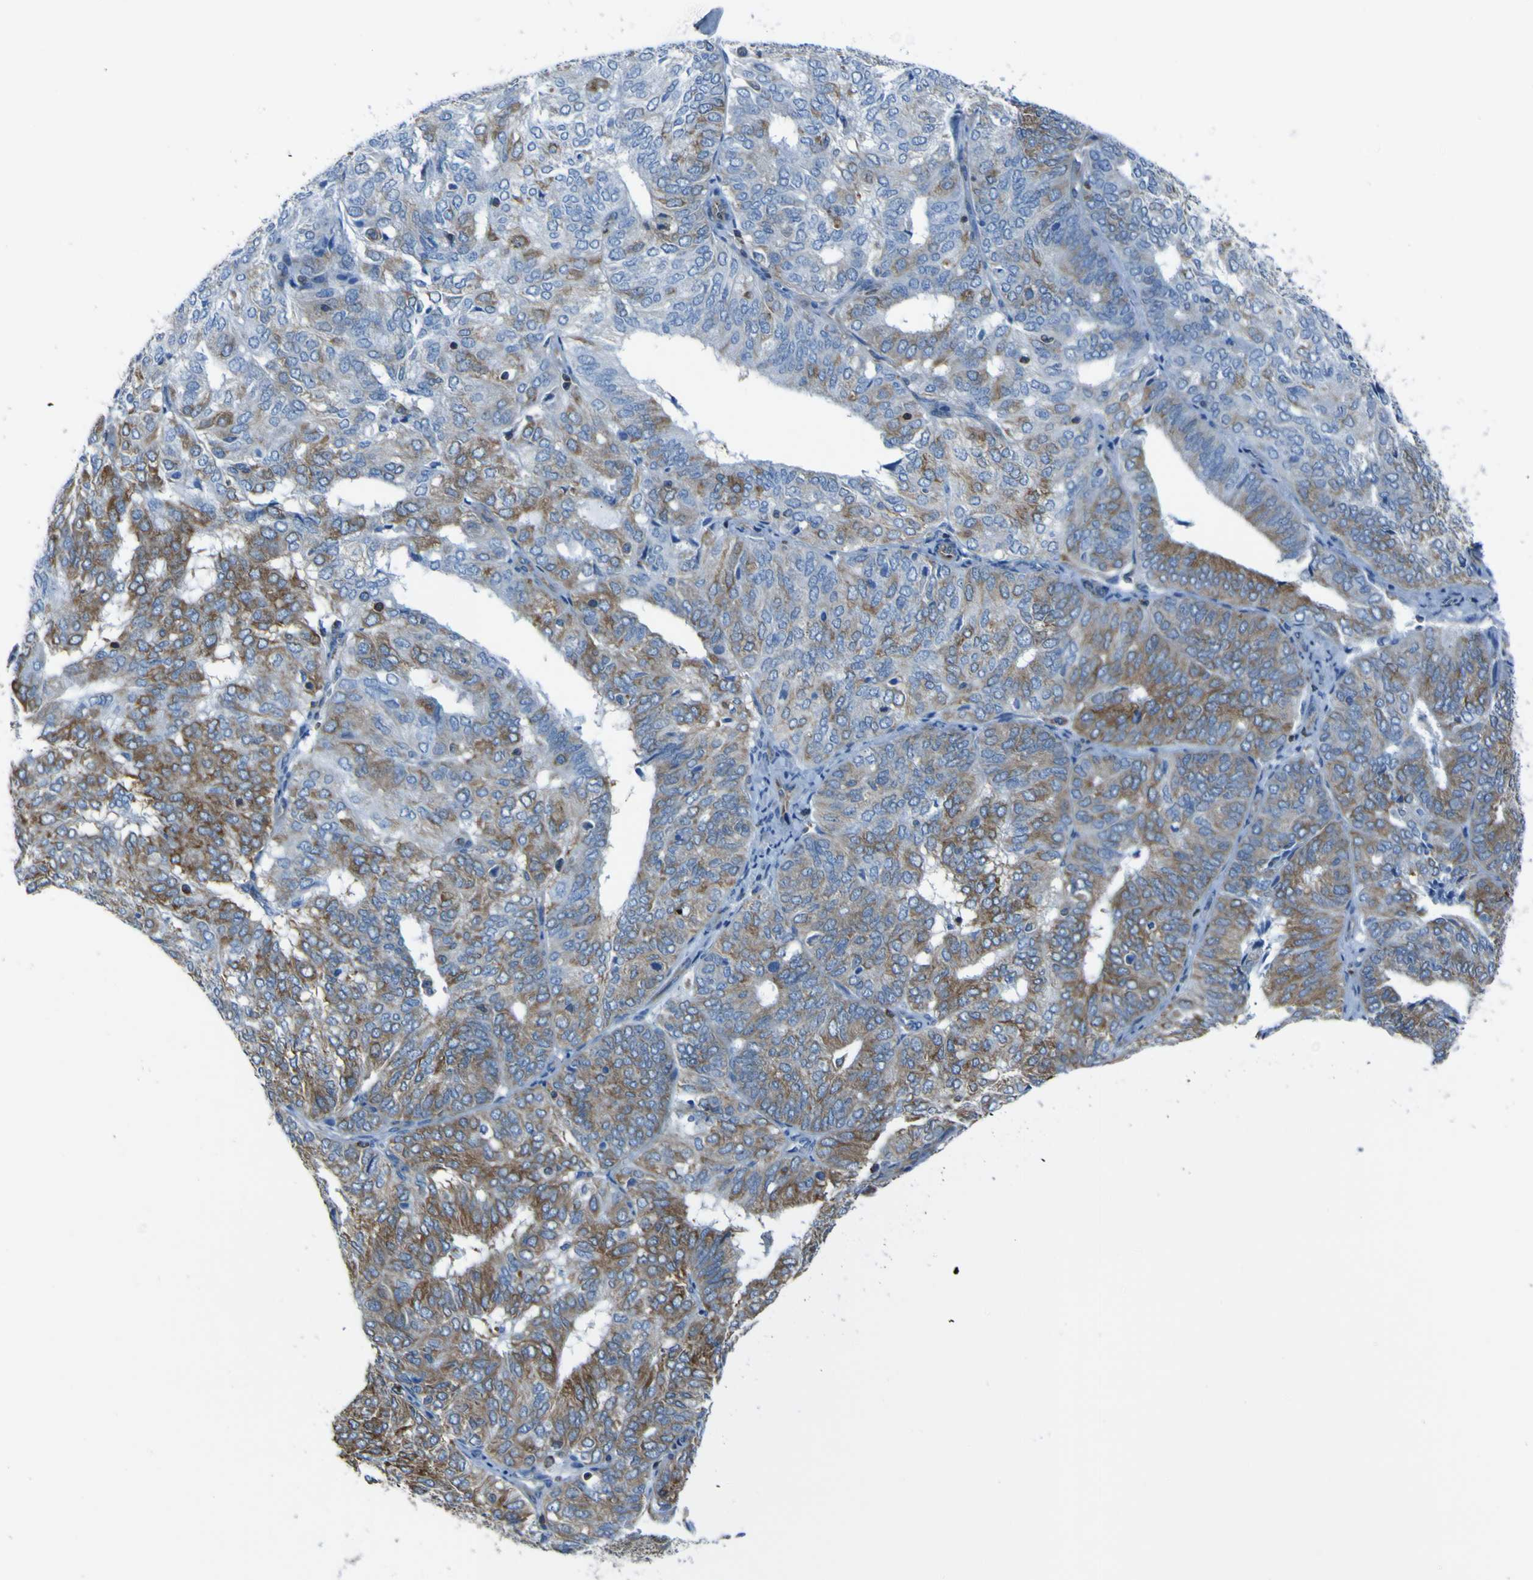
{"staining": {"intensity": "moderate", "quantity": "25%-75%", "location": "cytoplasmic/membranous"}, "tissue": "endometrial cancer", "cell_type": "Tumor cells", "image_type": "cancer", "snomed": [{"axis": "morphology", "description": "Adenocarcinoma, NOS"}, {"axis": "topography", "description": "Uterus"}], "caption": "Moderate cytoplasmic/membranous staining for a protein is appreciated in about 25%-75% of tumor cells of adenocarcinoma (endometrial) using IHC.", "gene": "STIM1", "patient": {"sex": "female", "age": 60}}